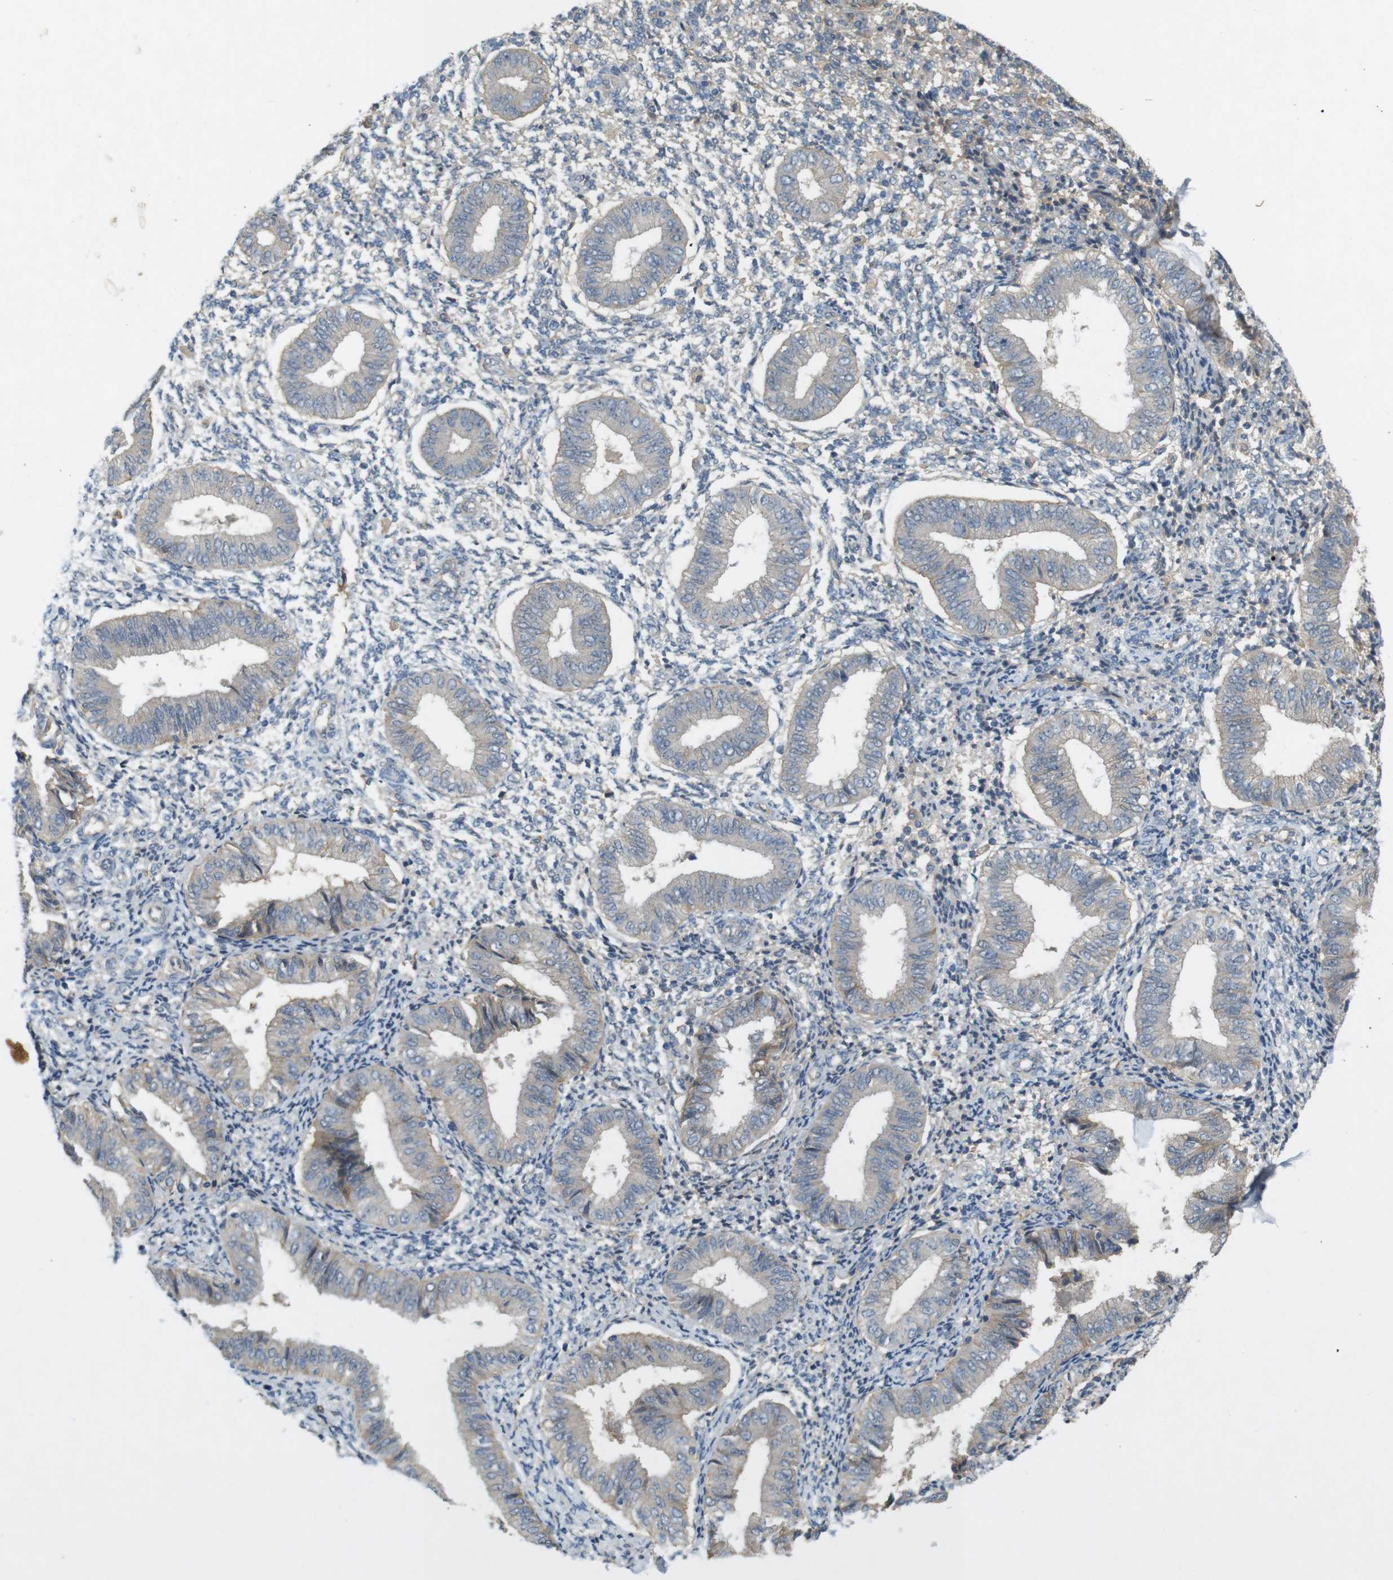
{"staining": {"intensity": "negative", "quantity": "none", "location": "none"}, "tissue": "endometrium", "cell_type": "Cells in endometrial stroma", "image_type": "normal", "snomed": [{"axis": "morphology", "description": "Normal tissue, NOS"}, {"axis": "topography", "description": "Endometrium"}], "caption": "High magnification brightfield microscopy of benign endometrium stained with DAB (brown) and counterstained with hematoxylin (blue): cells in endometrial stroma show no significant staining. Nuclei are stained in blue.", "gene": "PVR", "patient": {"sex": "female", "age": 50}}